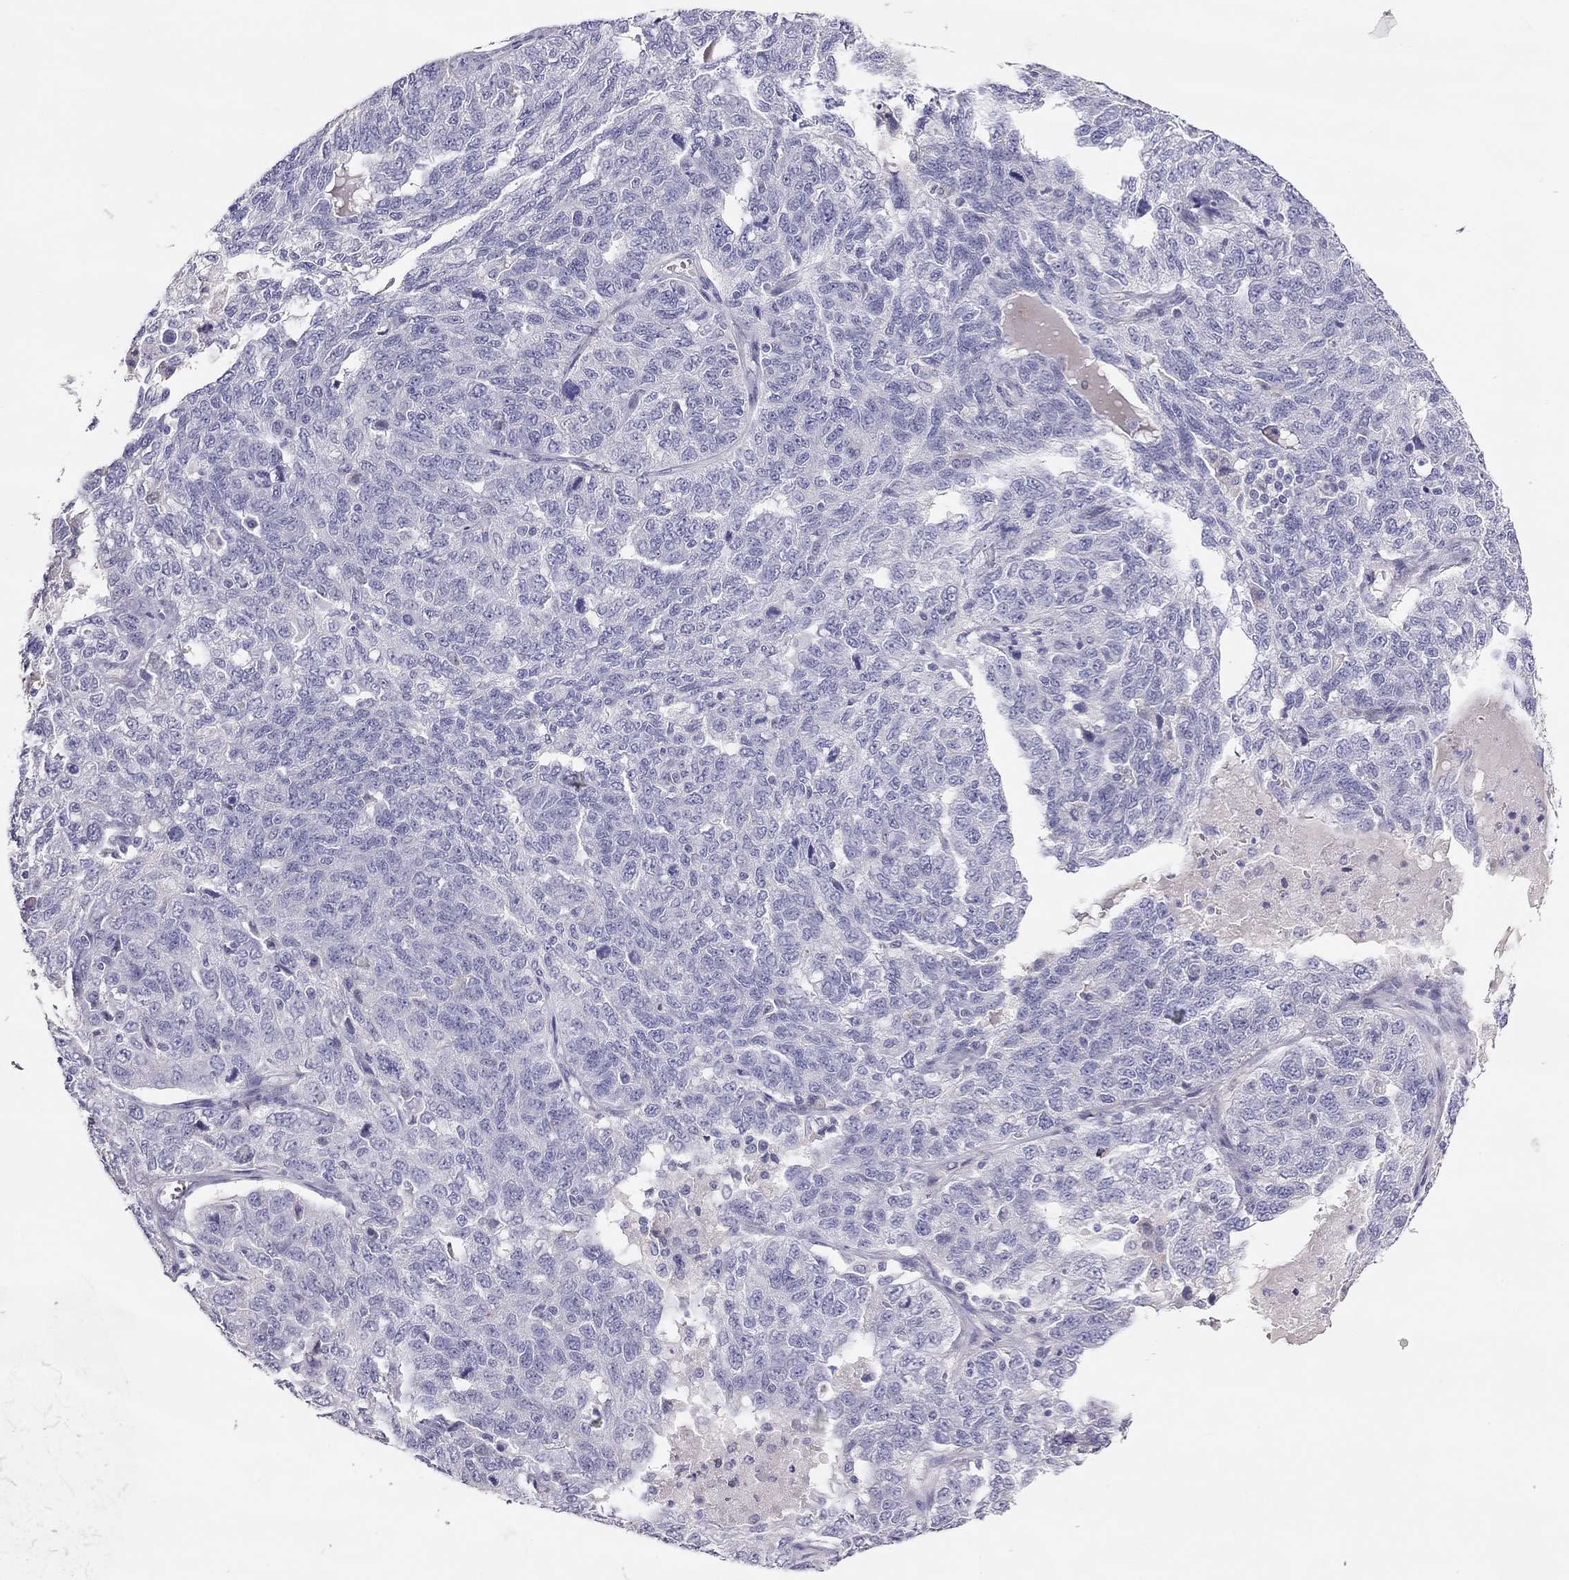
{"staining": {"intensity": "negative", "quantity": "none", "location": "none"}, "tissue": "ovarian cancer", "cell_type": "Tumor cells", "image_type": "cancer", "snomed": [{"axis": "morphology", "description": "Cystadenocarcinoma, serous, NOS"}, {"axis": "topography", "description": "Ovary"}], "caption": "The micrograph exhibits no staining of tumor cells in ovarian cancer (serous cystadenocarcinoma).", "gene": "KCNV2", "patient": {"sex": "female", "age": 71}}